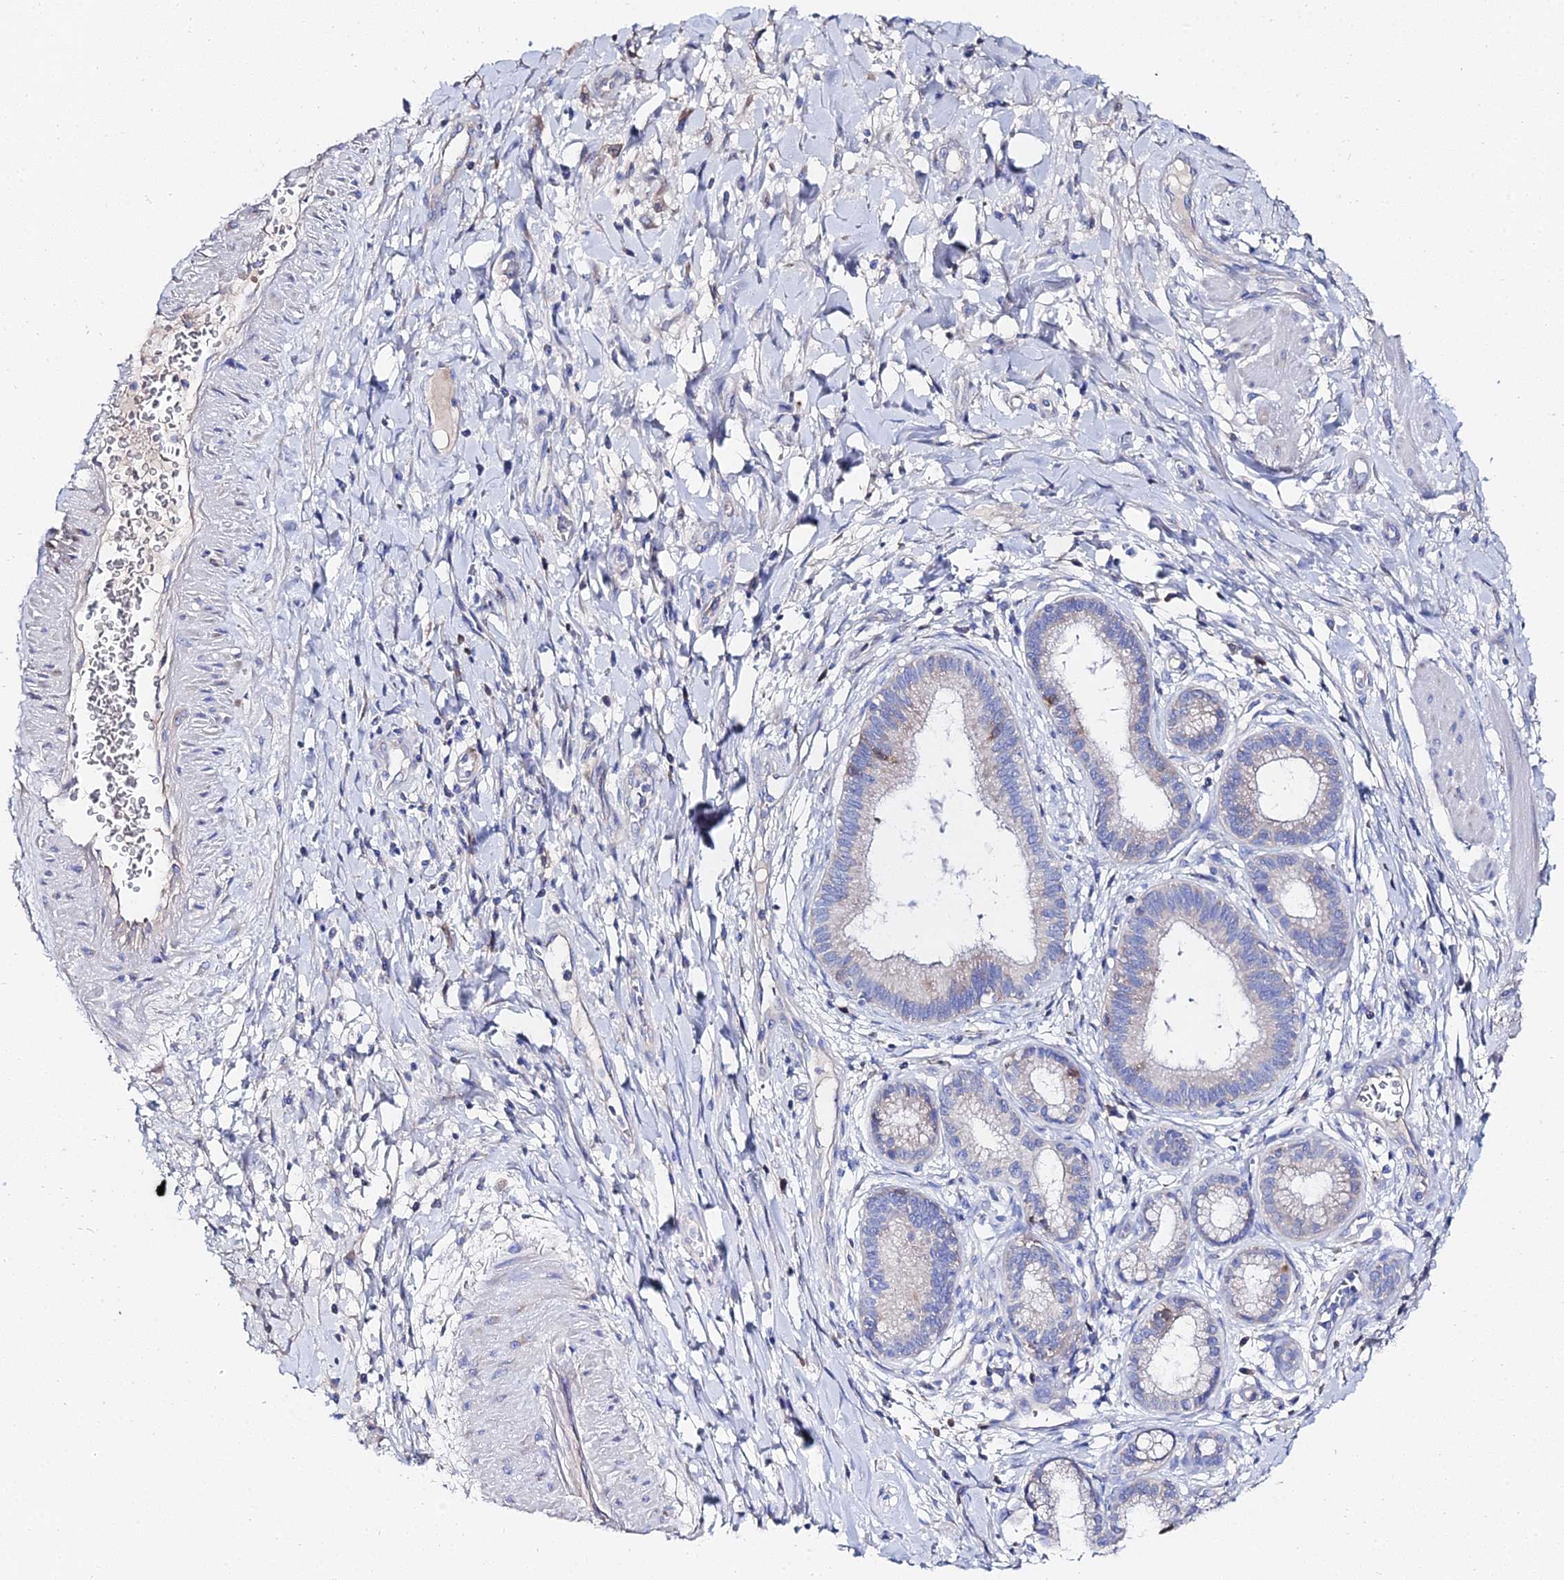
{"staining": {"intensity": "moderate", "quantity": "25%-75%", "location": "cytoplasmic/membranous"}, "tissue": "pancreatic cancer", "cell_type": "Tumor cells", "image_type": "cancer", "snomed": [{"axis": "morphology", "description": "Adenocarcinoma, NOS"}, {"axis": "topography", "description": "Pancreas"}], "caption": "This histopathology image exhibits immunohistochemistry (IHC) staining of adenocarcinoma (pancreatic), with medium moderate cytoplasmic/membranous positivity in about 25%-75% of tumor cells.", "gene": "PTTG1", "patient": {"sex": "male", "age": 72}}